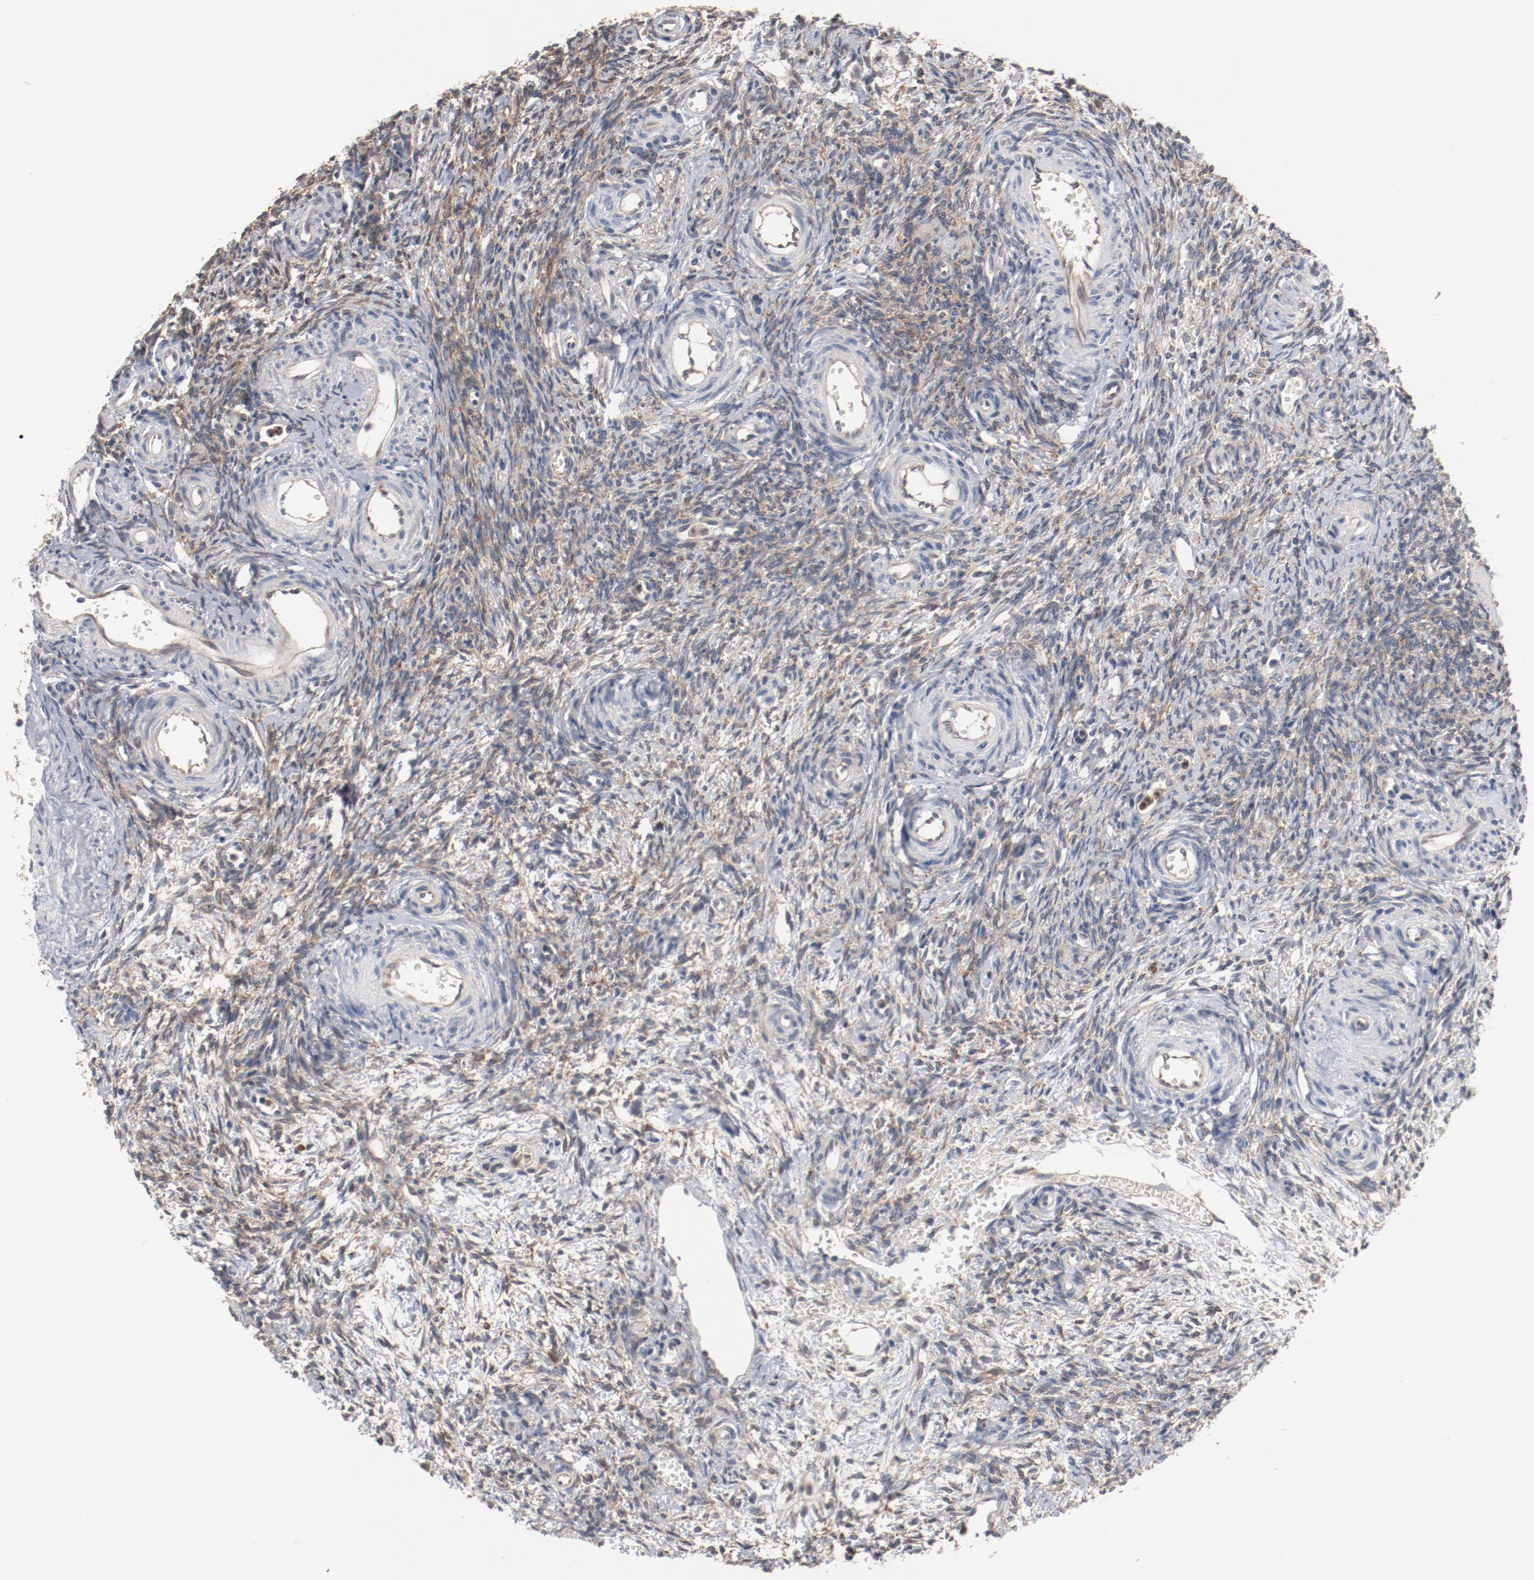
{"staining": {"intensity": "strong", "quantity": ">75%", "location": "cytoplasmic/membranous"}, "tissue": "ovary", "cell_type": "Follicle cells", "image_type": "normal", "snomed": [{"axis": "morphology", "description": "Normal tissue, NOS"}, {"axis": "topography", "description": "Ovary"}], "caption": "Immunohistochemistry photomicrograph of unremarkable ovary: human ovary stained using IHC exhibits high levels of strong protein expression localized specifically in the cytoplasmic/membranous of follicle cells, appearing as a cytoplasmic/membranous brown color.", "gene": "RNASE11", "patient": {"sex": "female", "age": 39}}